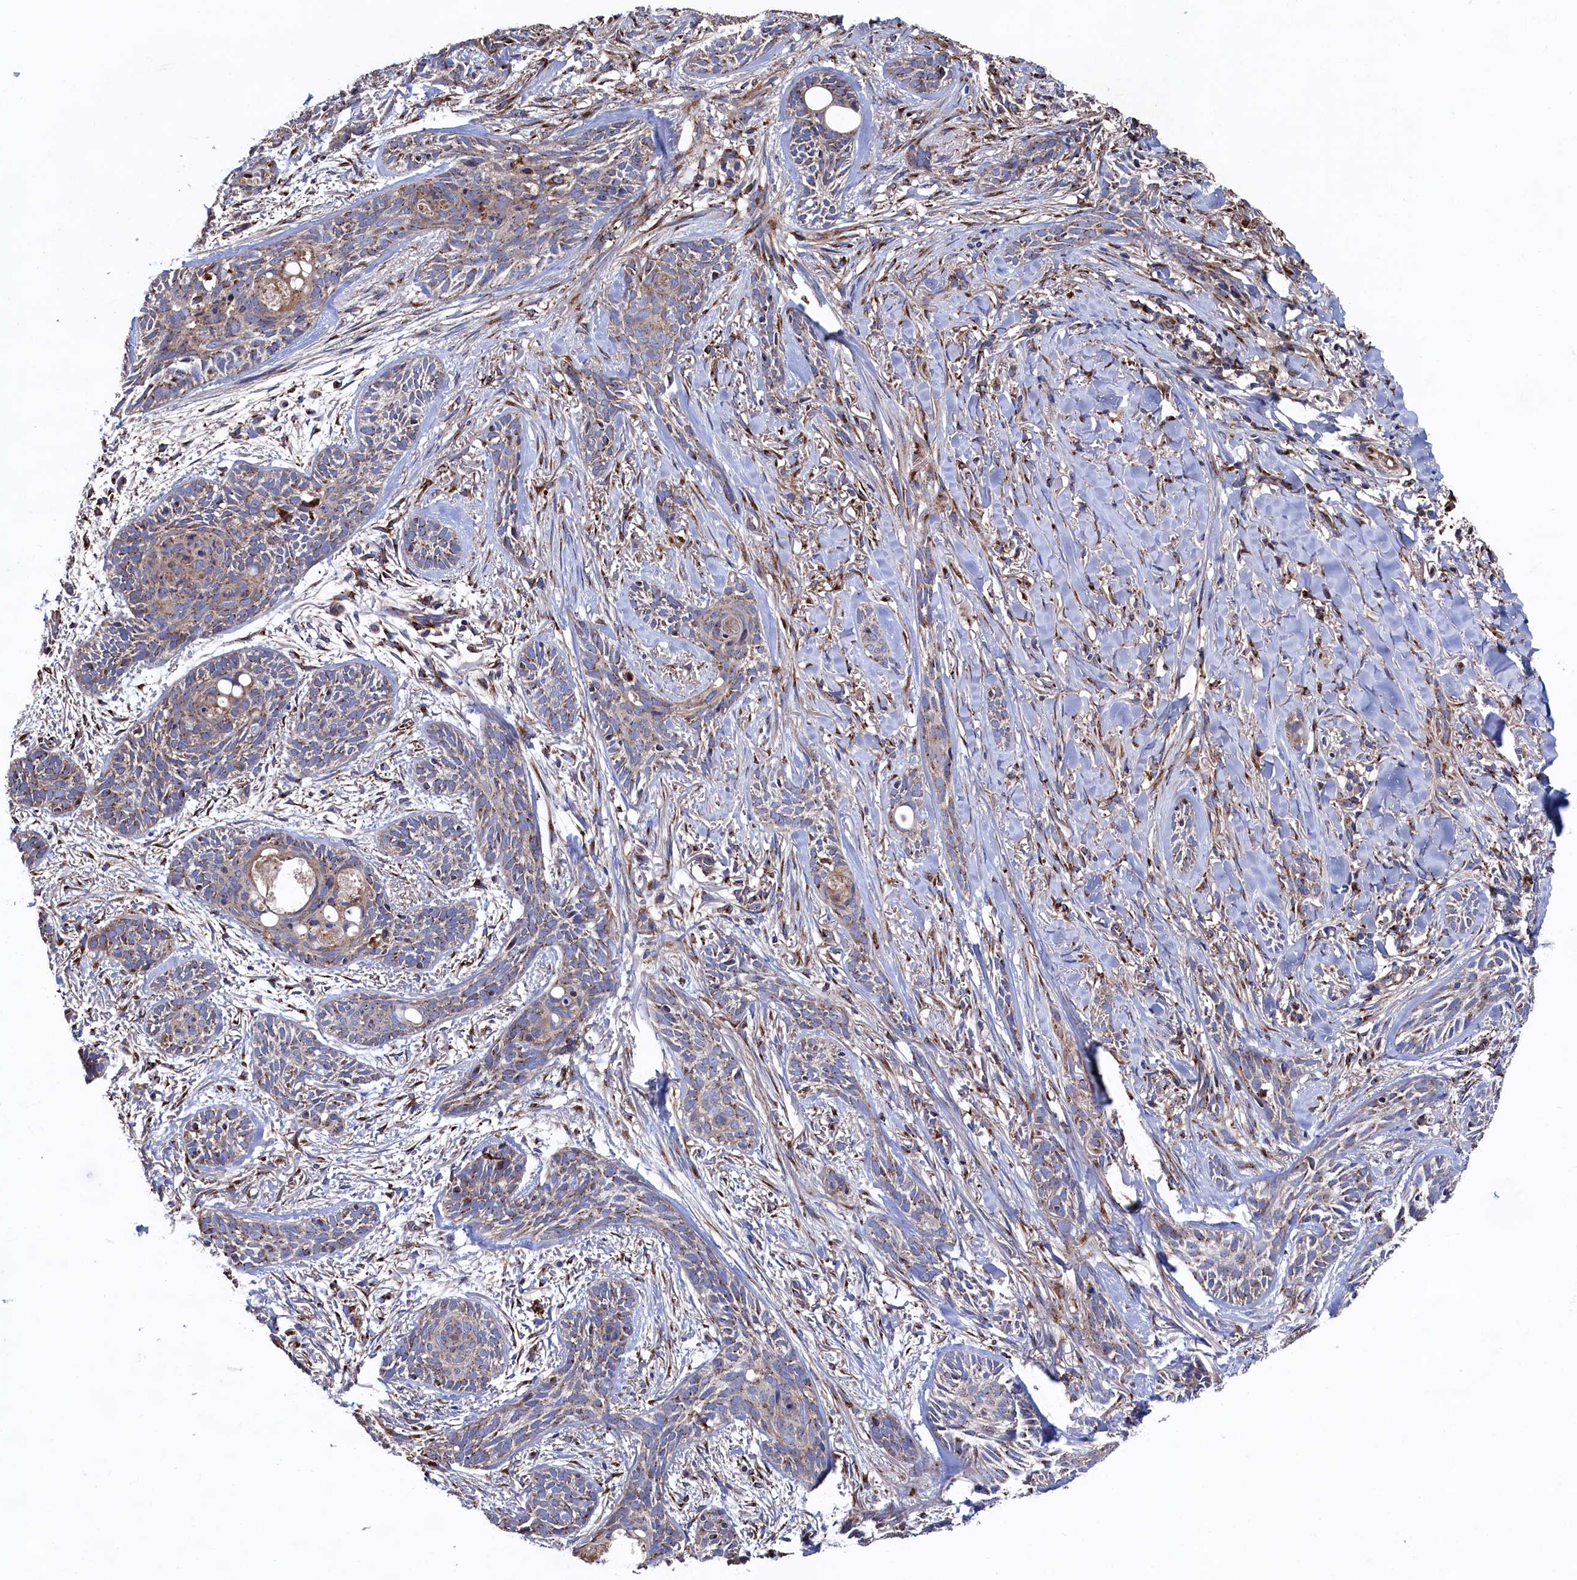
{"staining": {"intensity": "moderate", "quantity": ">75%", "location": "cytoplasmic/membranous"}, "tissue": "skin cancer", "cell_type": "Tumor cells", "image_type": "cancer", "snomed": [{"axis": "morphology", "description": "Basal cell carcinoma"}, {"axis": "topography", "description": "Skin"}], "caption": "A photomicrograph of skin cancer (basal cell carcinoma) stained for a protein reveals moderate cytoplasmic/membranous brown staining in tumor cells. (brown staining indicates protein expression, while blue staining denotes nuclei).", "gene": "PRRC1", "patient": {"sex": "female", "age": 59}}